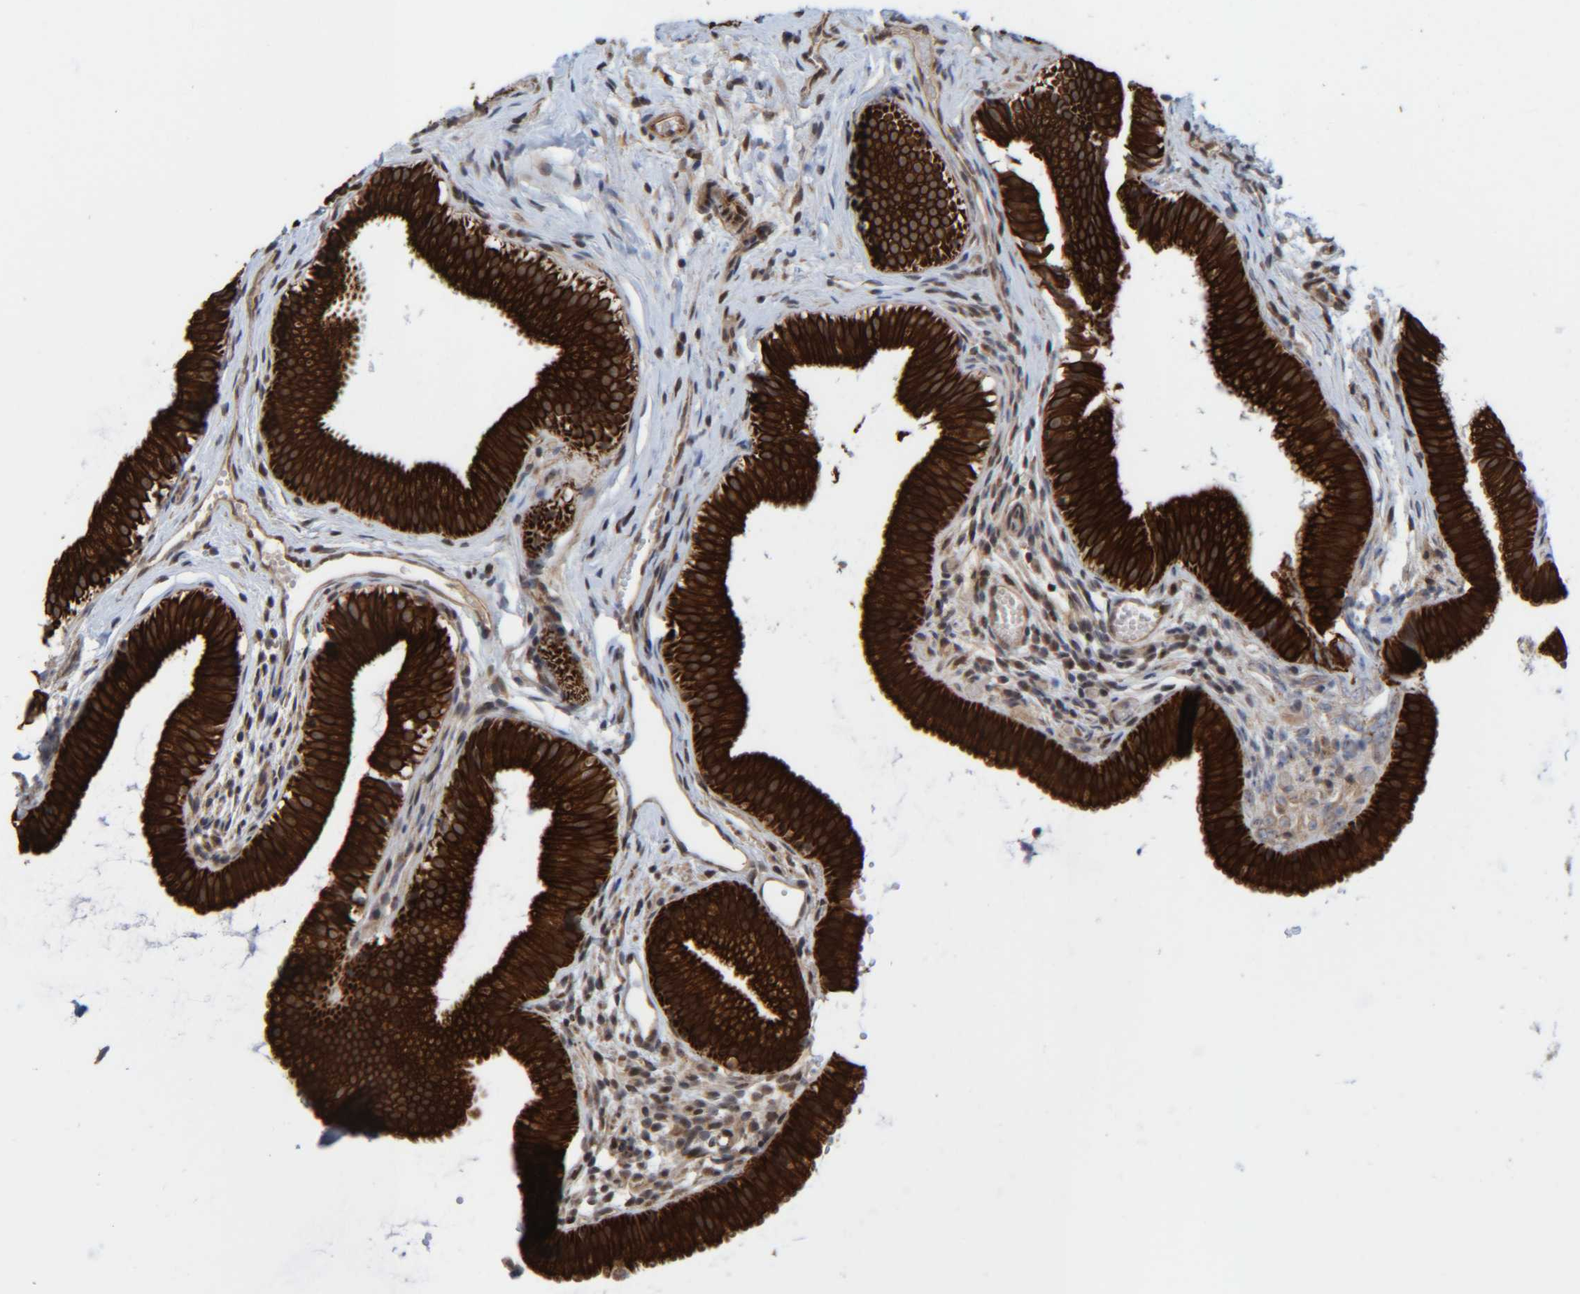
{"staining": {"intensity": "strong", "quantity": ">75%", "location": "cytoplasmic/membranous"}, "tissue": "gallbladder", "cell_type": "Glandular cells", "image_type": "normal", "snomed": [{"axis": "morphology", "description": "Normal tissue, NOS"}, {"axis": "topography", "description": "Gallbladder"}], "caption": "Immunohistochemical staining of unremarkable gallbladder demonstrates >75% levels of strong cytoplasmic/membranous protein expression in approximately >75% of glandular cells.", "gene": "CCDC57", "patient": {"sex": "female", "age": 26}}